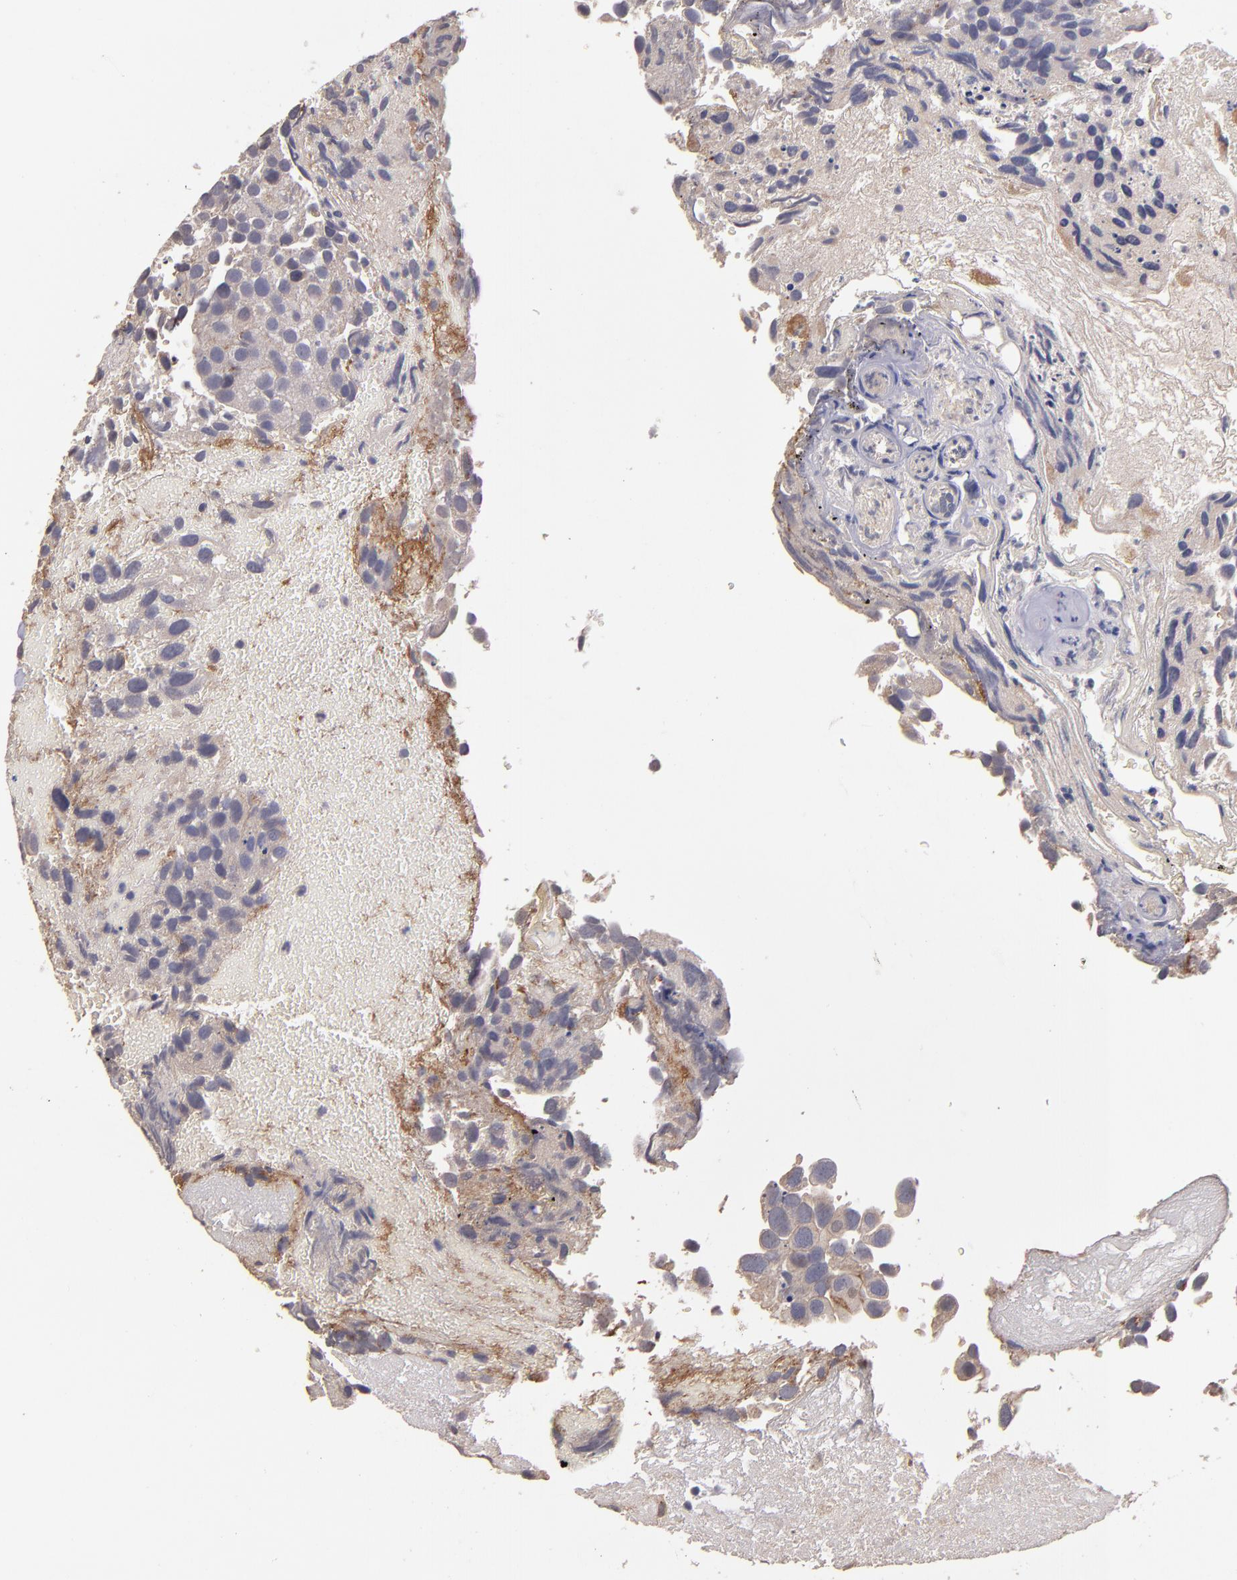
{"staining": {"intensity": "negative", "quantity": "none", "location": "none"}, "tissue": "urothelial cancer", "cell_type": "Tumor cells", "image_type": "cancer", "snomed": [{"axis": "morphology", "description": "Urothelial carcinoma, High grade"}, {"axis": "topography", "description": "Urinary bladder"}], "caption": "Photomicrograph shows no significant protein positivity in tumor cells of urothelial carcinoma (high-grade).", "gene": "GNAZ", "patient": {"sex": "male", "age": 72}}